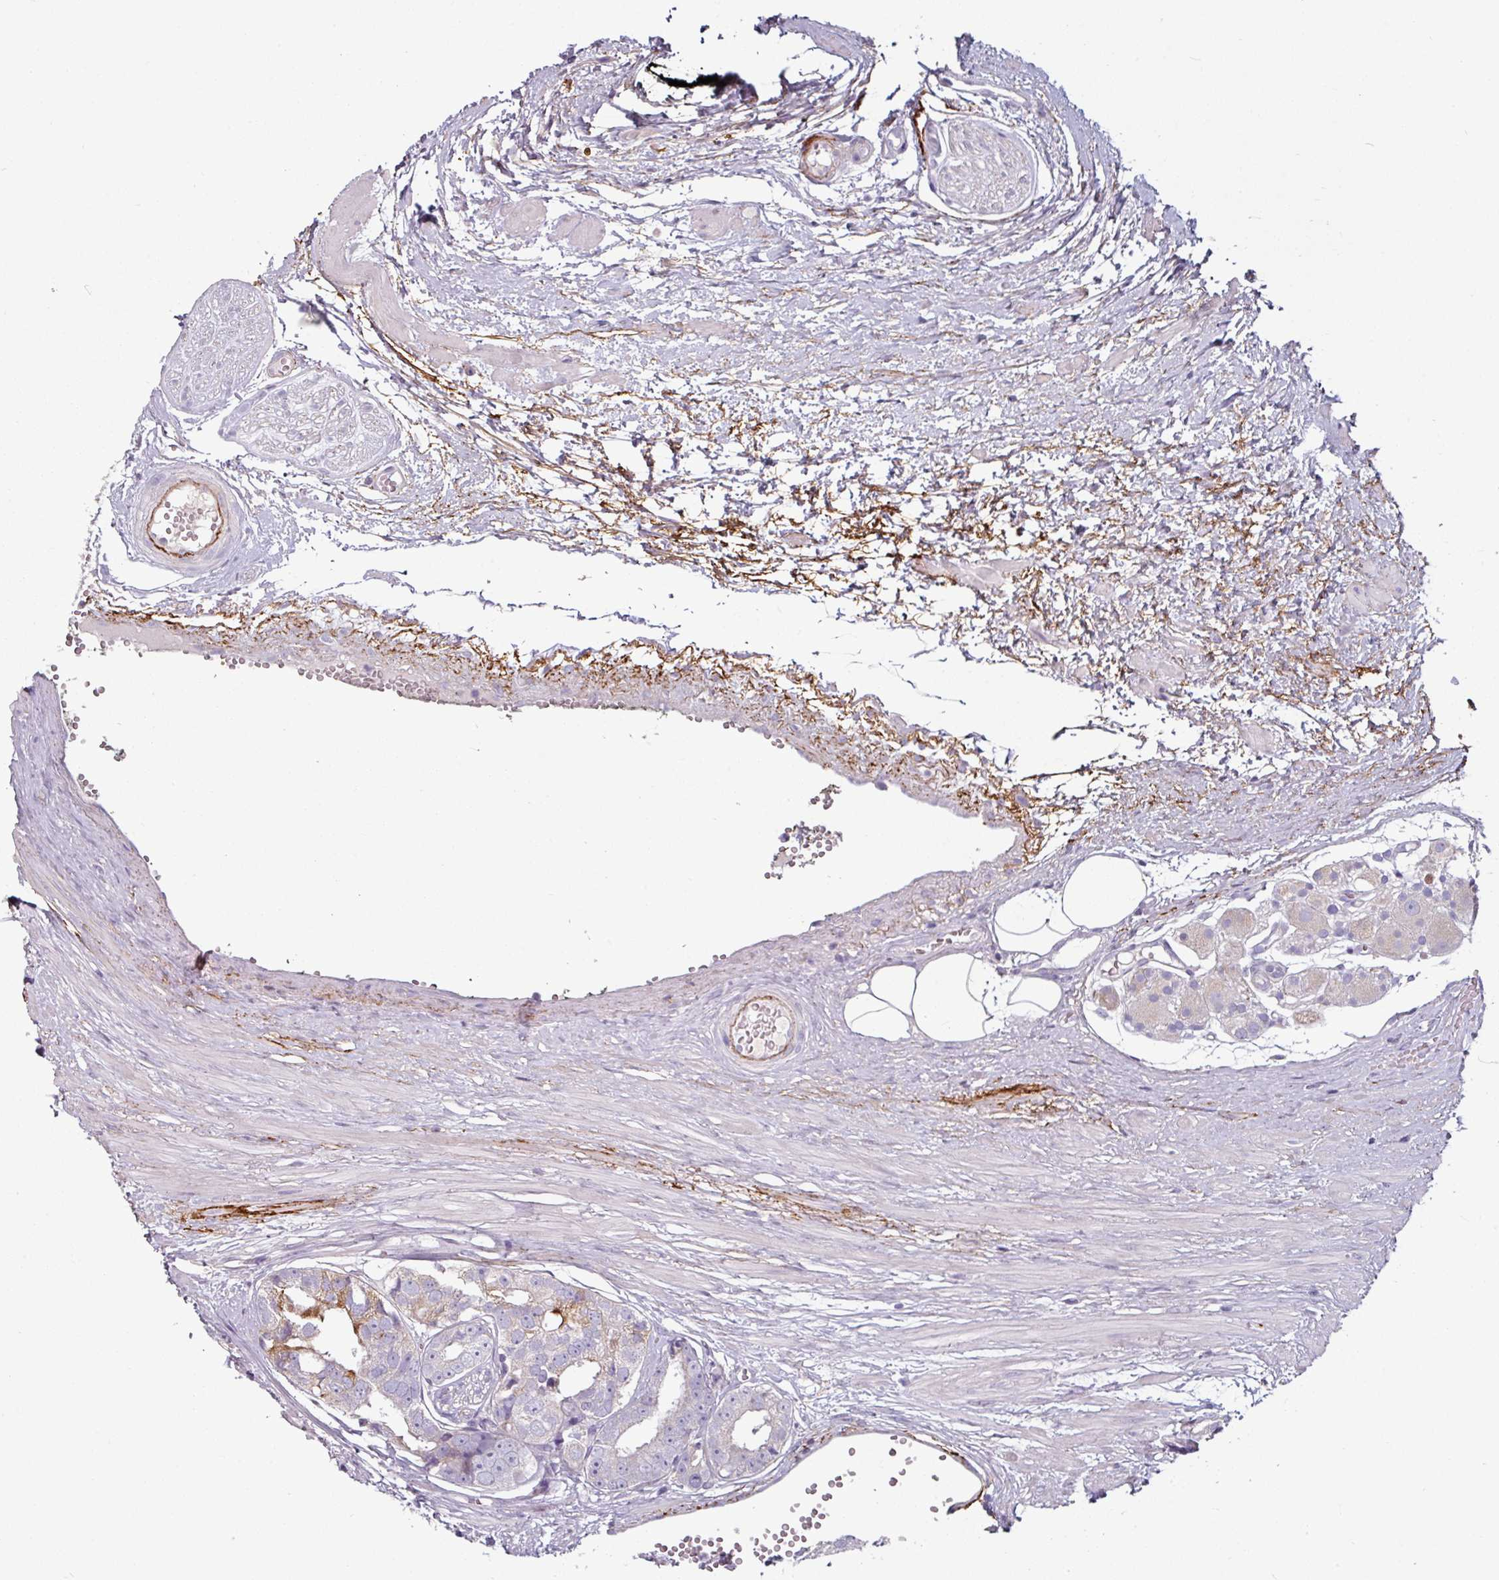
{"staining": {"intensity": "moderate", "quantity": "<25%", "location": "cytoplasmic/membranous"}, "tissue": "prostate cancer", "cell_type": "Tumor cells", "image_type": "cancer", "snomed": [{"axis": "morphology", "description": "Adenocarcinoma, High grade"}, {"axis": "topography", "description": "Prostate"}], "caption": "High-power microscopy captured an IHC micrograph of prostate adenocarcinoma (high-grade), revealing moderate cytoplasmic/membranous expression in approximately <25% of tumor cells. (brown staining indicates protein expression, while blue staining denotes nuclei).", "gene": "MTMR14", "patient": {"sex": "male", "age": 71}}